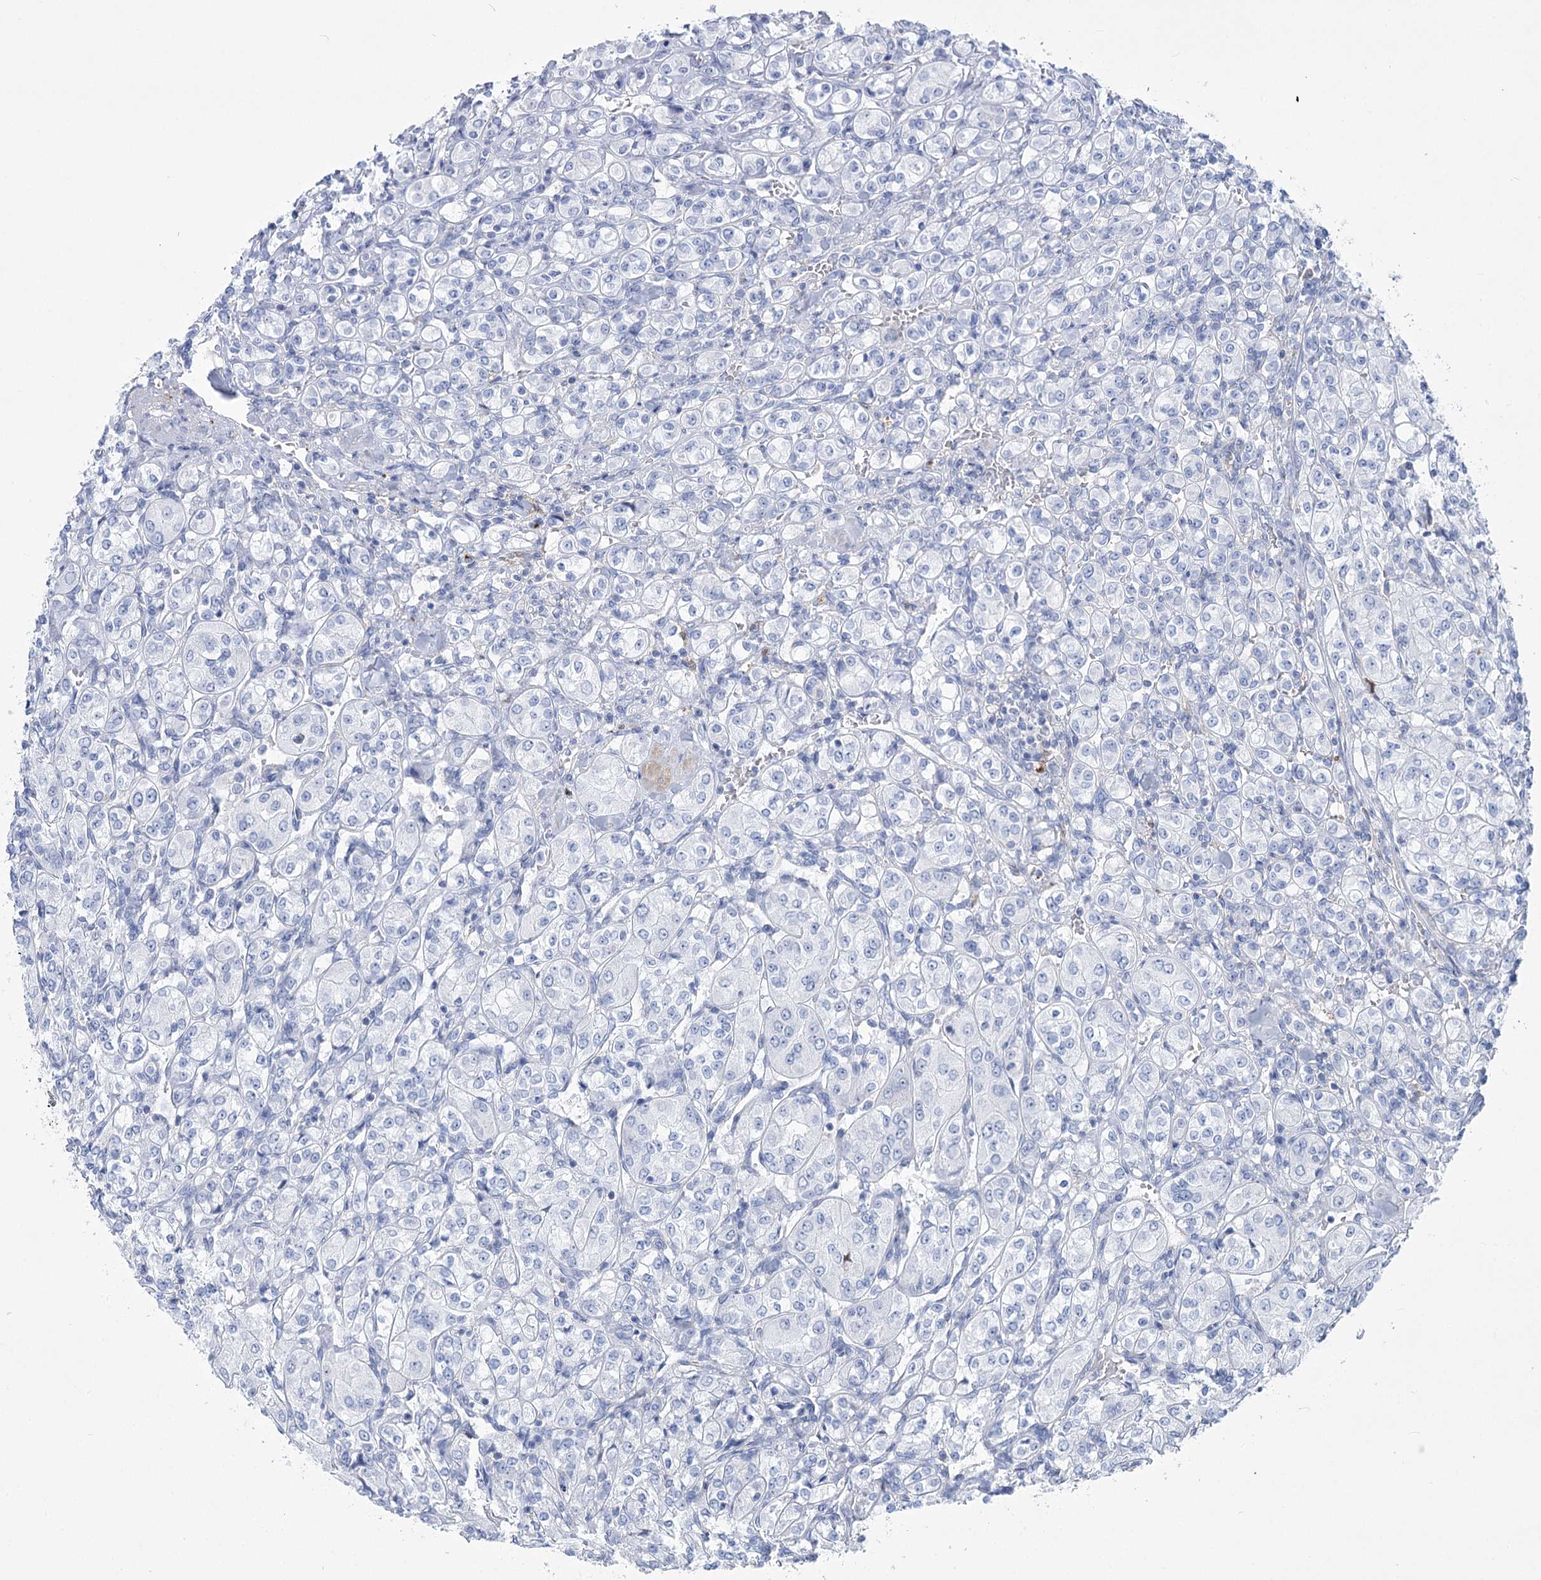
{"staining": {"intensity": "negative", "quantity": "none", "location": "none"}, "tissue": "renal cancer", "cell_type": "Tumor cells", "image_type": "cancer", "snomed": [{"axis": "morphology", "description": "Adenocarcinoma, NOS"}, {"axis": "topography", "description": "Kidney"}], "caption": "An IHC photomicrograph of adenocarcinoma (renal) is shown. There is no staining in tumor cells of adenocarcinoma (renal).", "gene": "PCDHA1", "patient": {"sex": "male", "age": 77}}